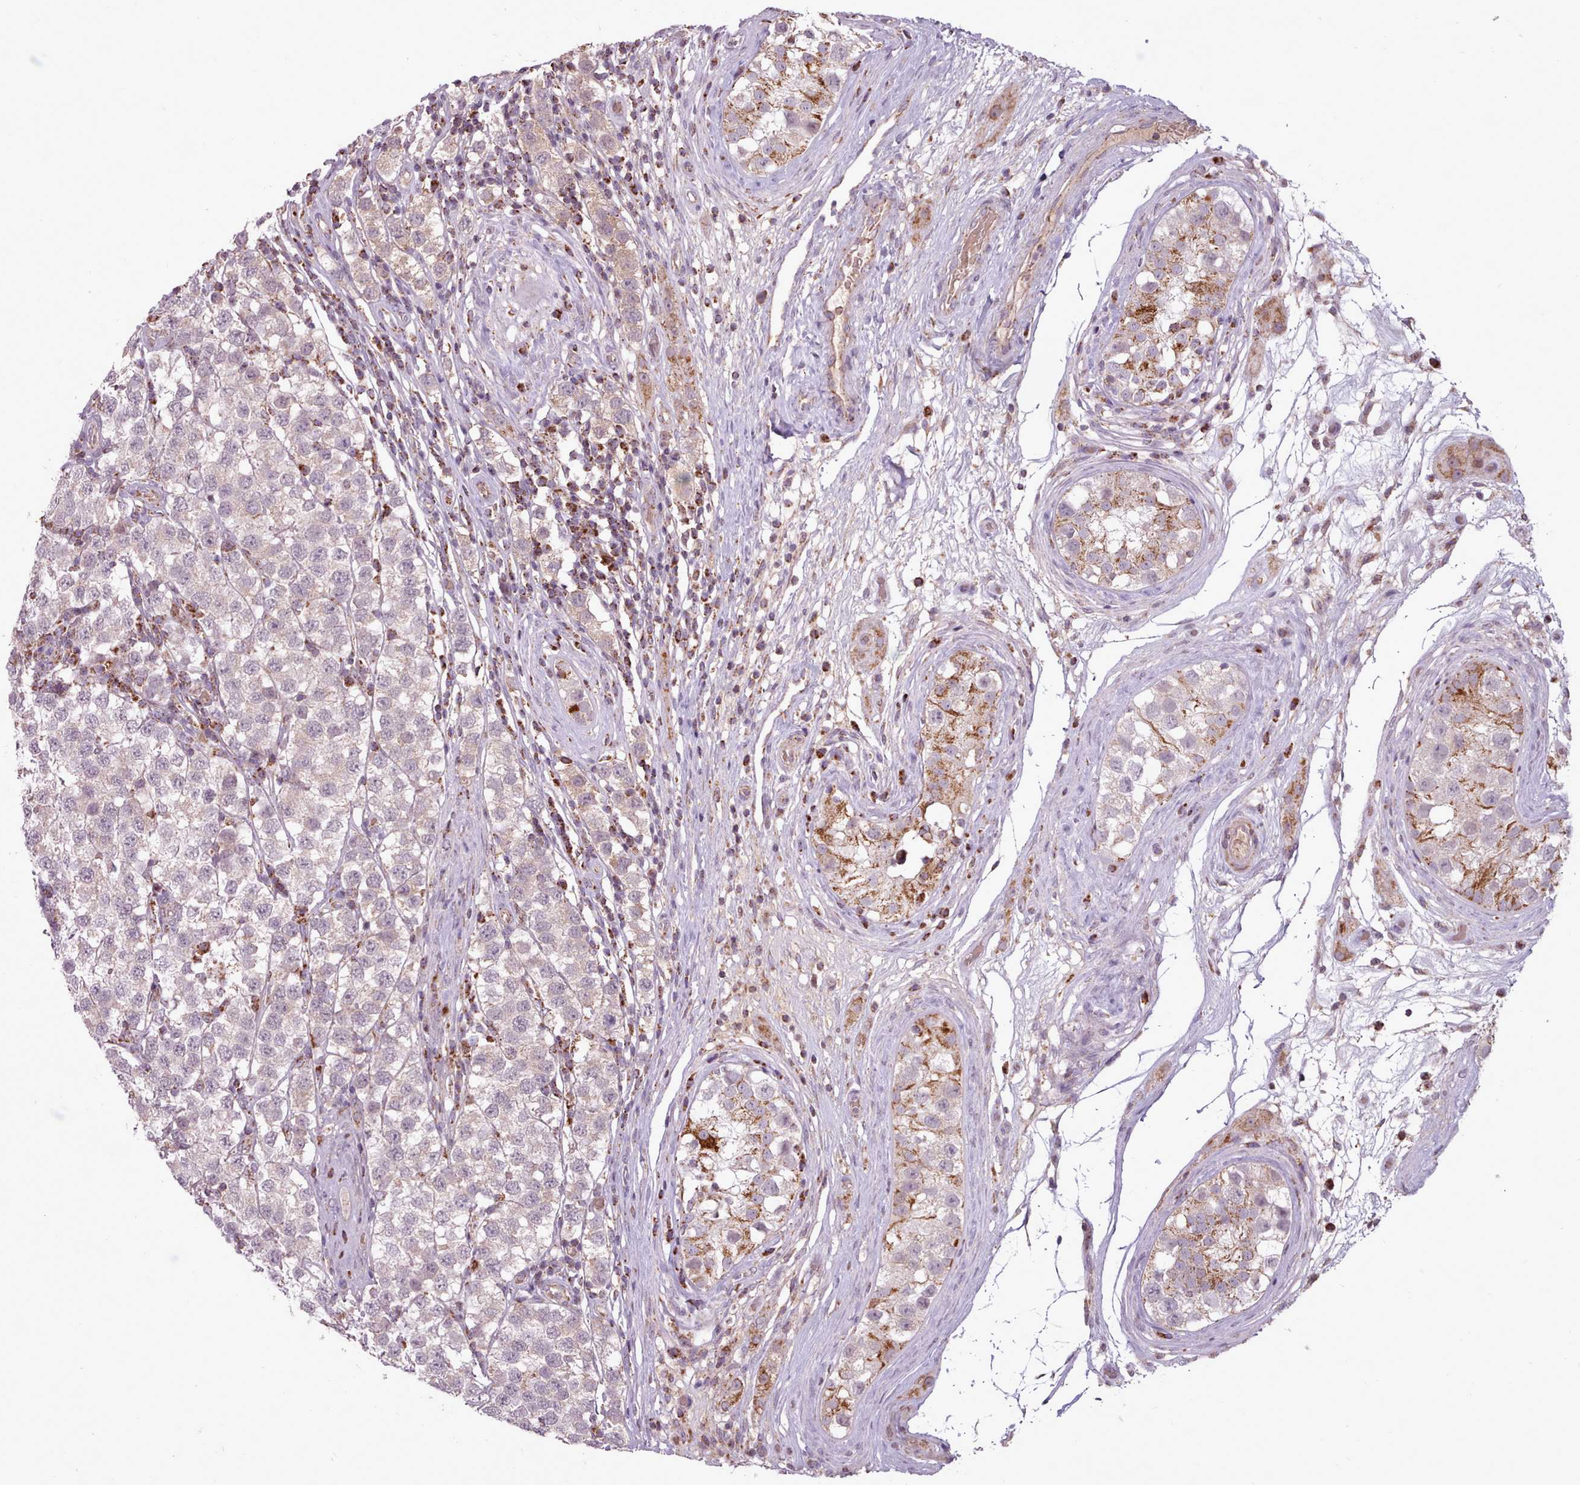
{"staining": {"intensity": "negative", "quantity": "none", "location": "none"}, "tissue": "testis cancer", "cell_type": "Tumor cells", "image_type": "cancer", "snomed": [{"axis": "morphology", "description": "Seminoma, NOS"}, {"axis": "topography", "description": "Testis"}], "caption": "Tumor cells show no significant protein expression in testis cancer. Nuclei are stained in blue.", "gene": "LIN7C", "patient": {"sex": "male", "age": 34}}